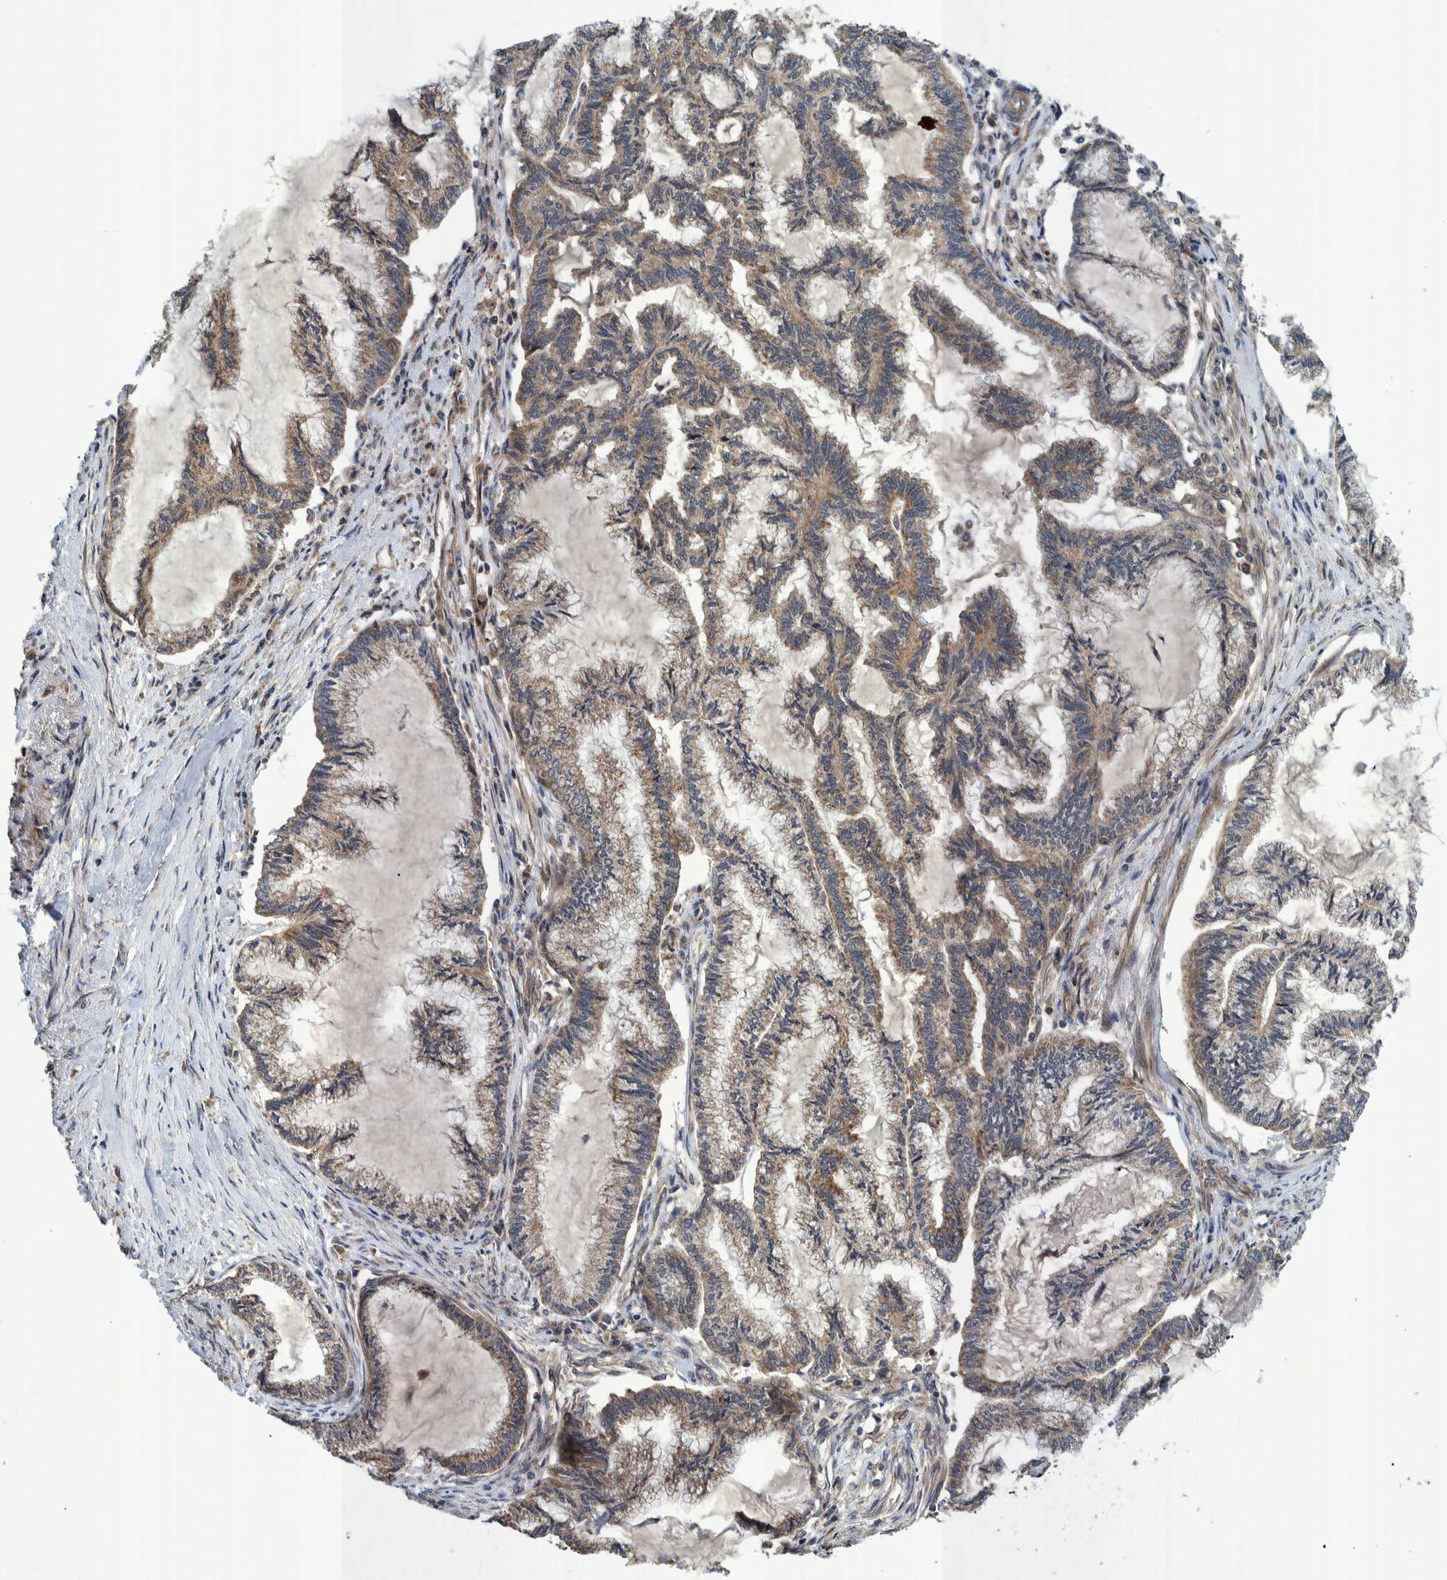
{"staining": {"intensity": "weak", "quantity": ">75%", "location": "cytoplasmic/membranous"}, "tissue": "endometrial cancer", "cell_type": "Tumor cells", "image_type": "cancer", "snomed": [{"axis": "morphology", "description": "Adenocarcinoma, NOS"}, {"axis": "topography", "description": "Endometrium"}], "caption": "Immunohistochemical staining of human endometrial cancer (adenocarcinoma) reveals low levels of weak cytoplasmic/membranous protein positivity in approximately >75% of tumor cells.", "gene": "MRPS7", "patient": {"sex": "female", "age": 86}}